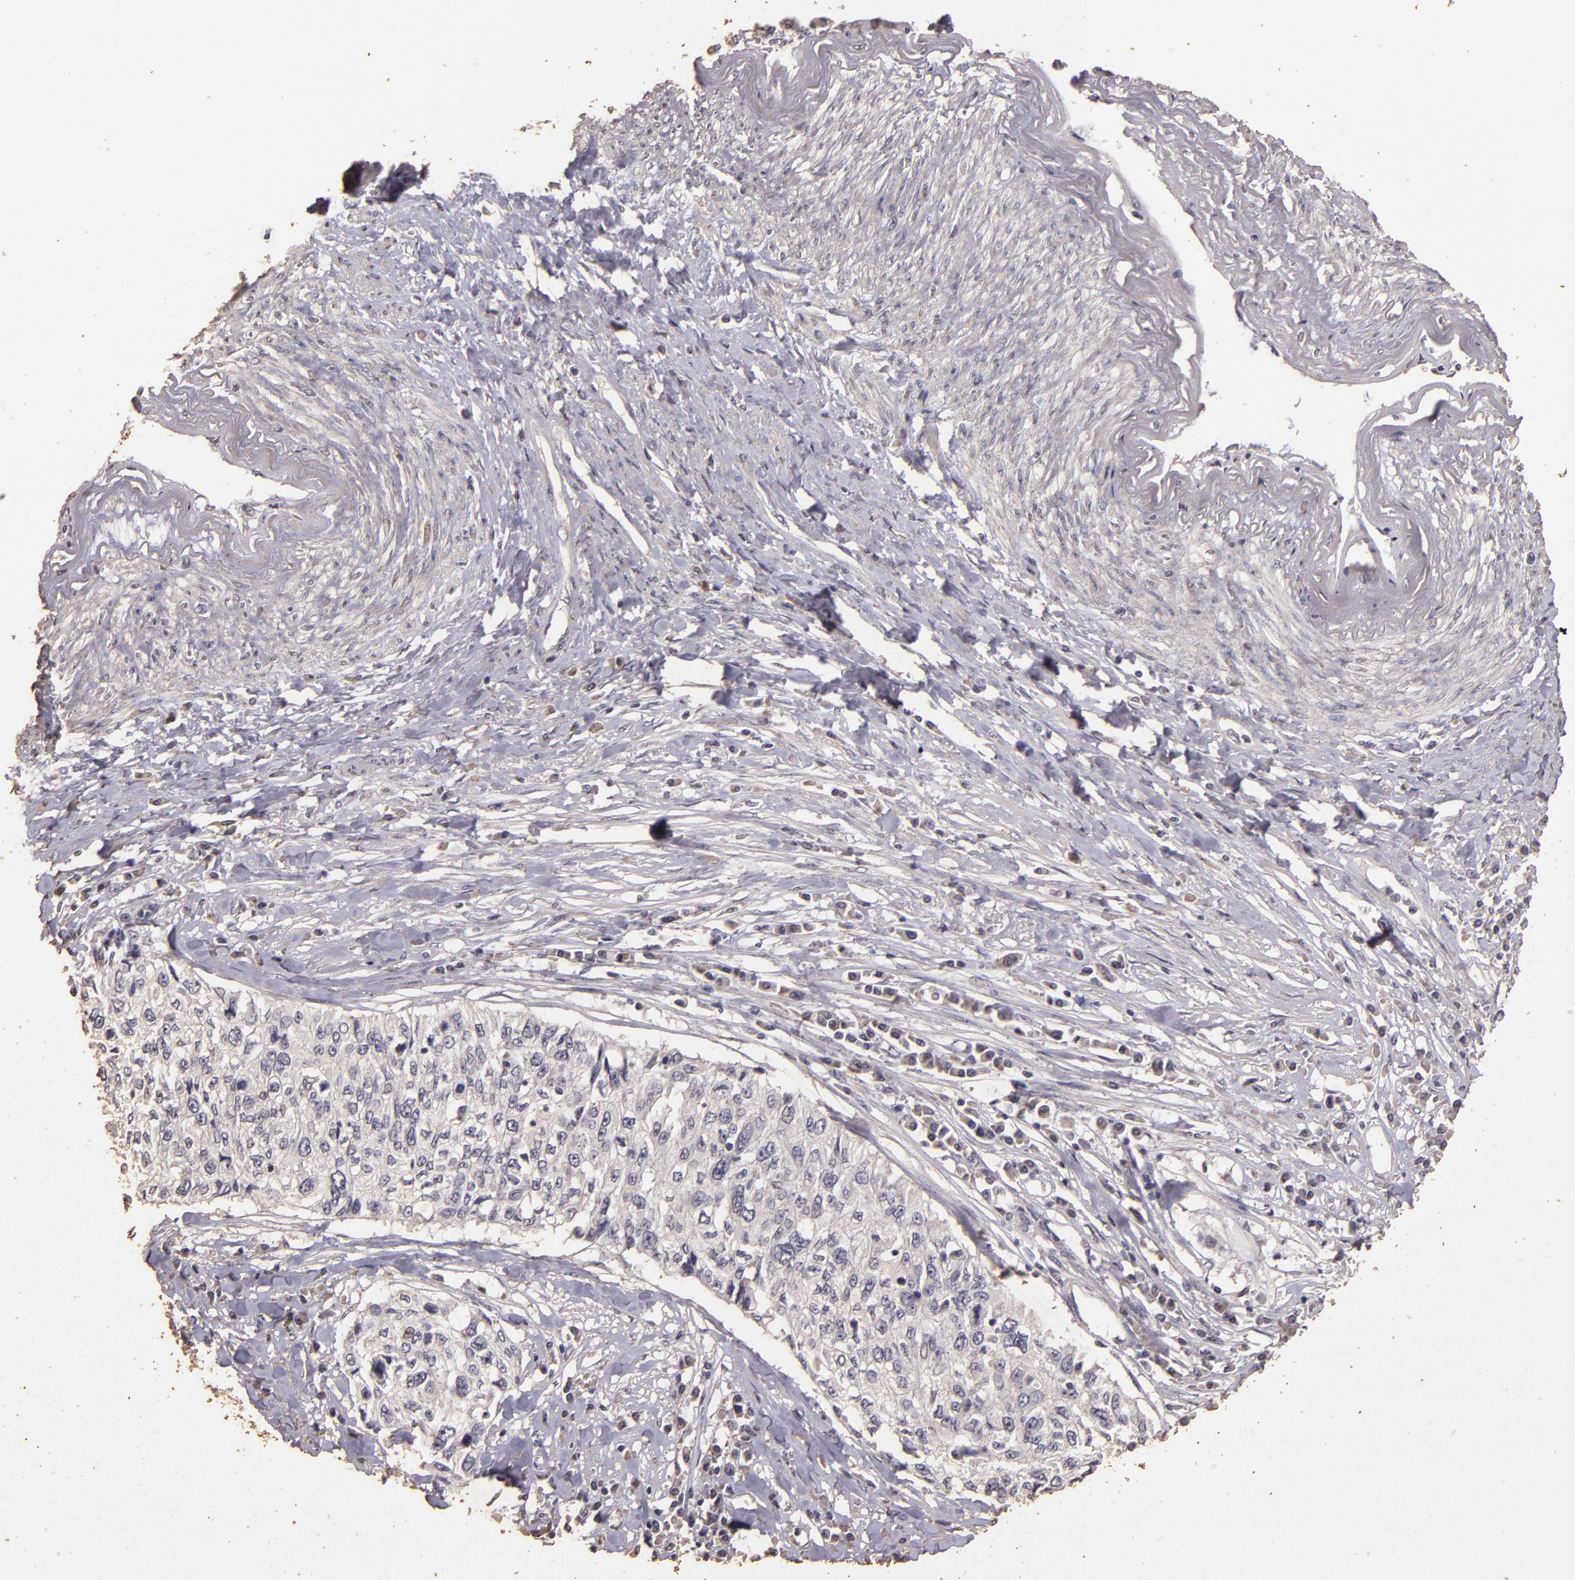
{"staining": {"intensity": "negative", "quantity": "none", "location": "none"}, "tissue": "cervical cancer", "cell_type": "Tumor cells", "image_type": "cancer", "snomed": [{"axis": "morphology", "description": "Squamous cell carcinoma, NOS"}, {"axis": "topography", "description": "Cervix"}], "caption": "Cervical cancer (squamous cell carcinoma) was stained to show a protein in brown. There is no significant expression in tumor cells. (Immunohistochemistry (ihc), brightfield microscopy, high magnification).", "gene": "BCL2L13", "patient": {"sex": "female", "age": 57}}